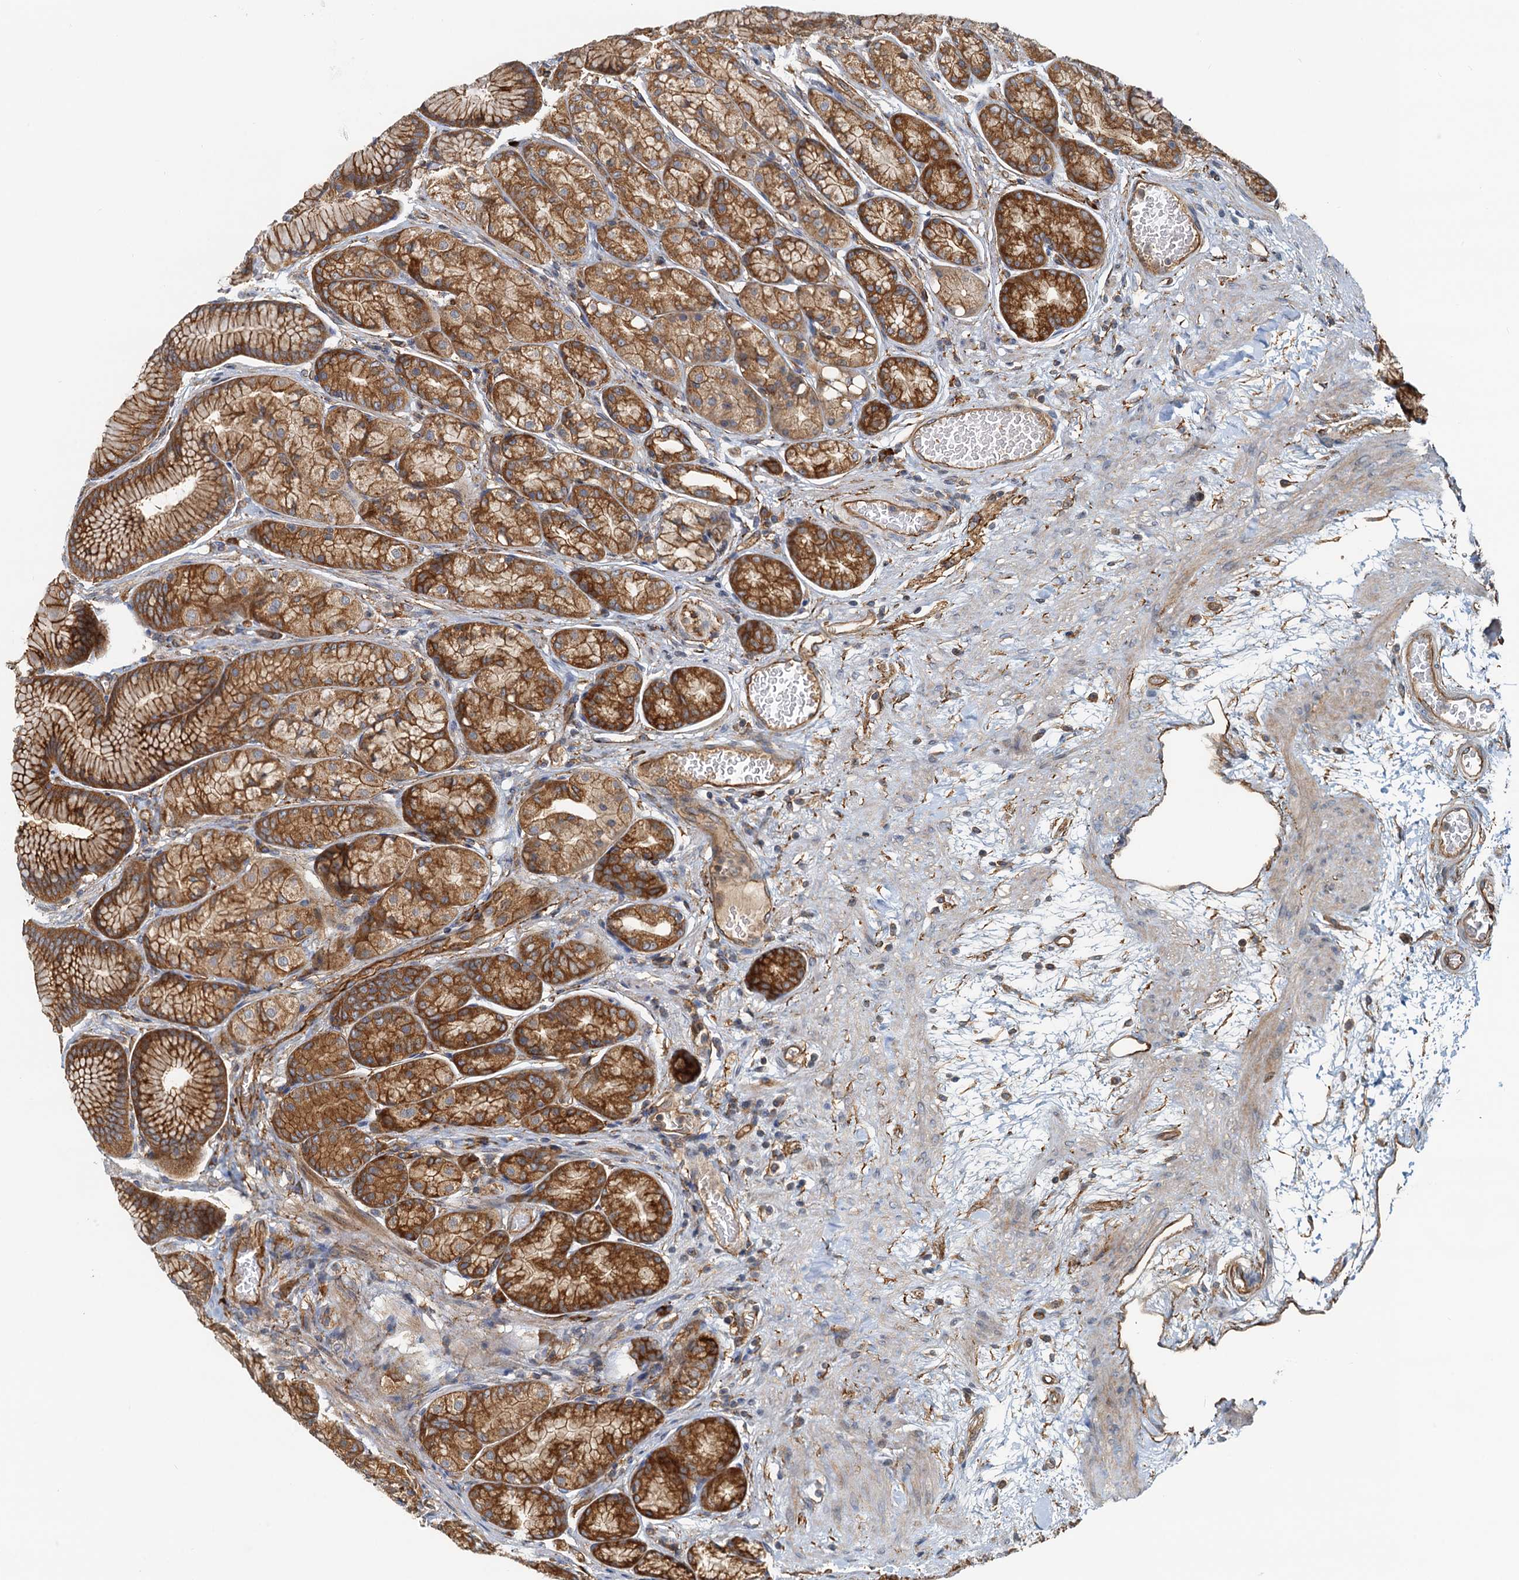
{"staining": {"intensity": "moderate", "quantity": ">75%", "location": "cytoplasmic/membranous"}, "tissue": "stomach", "cell_type": "Glandular cells", "image_type": "normal", "snomed": [{"axis": "morphology", "description": "Normal tissue, NOS"}, {"axis": "morphology", "description": "Adenocarcinoma, NOS"}, {"axis": "morphology", "description": "Adenocarcinoma, High grade"}, {"axis": "topography", "description": "Stomach, upper"}, {"axis": "topography", "description": "Stomach"}], "caption": "An immunohistochemistry (IHC) histopathology image of unremarkable tissue is shown. Protein staining in brown highlights moderate cytoplasmic/membranous positivity in stomach within glandular cells.", "gene": "NIPAL3", "patient": {"sex": "female", "age": 65}}